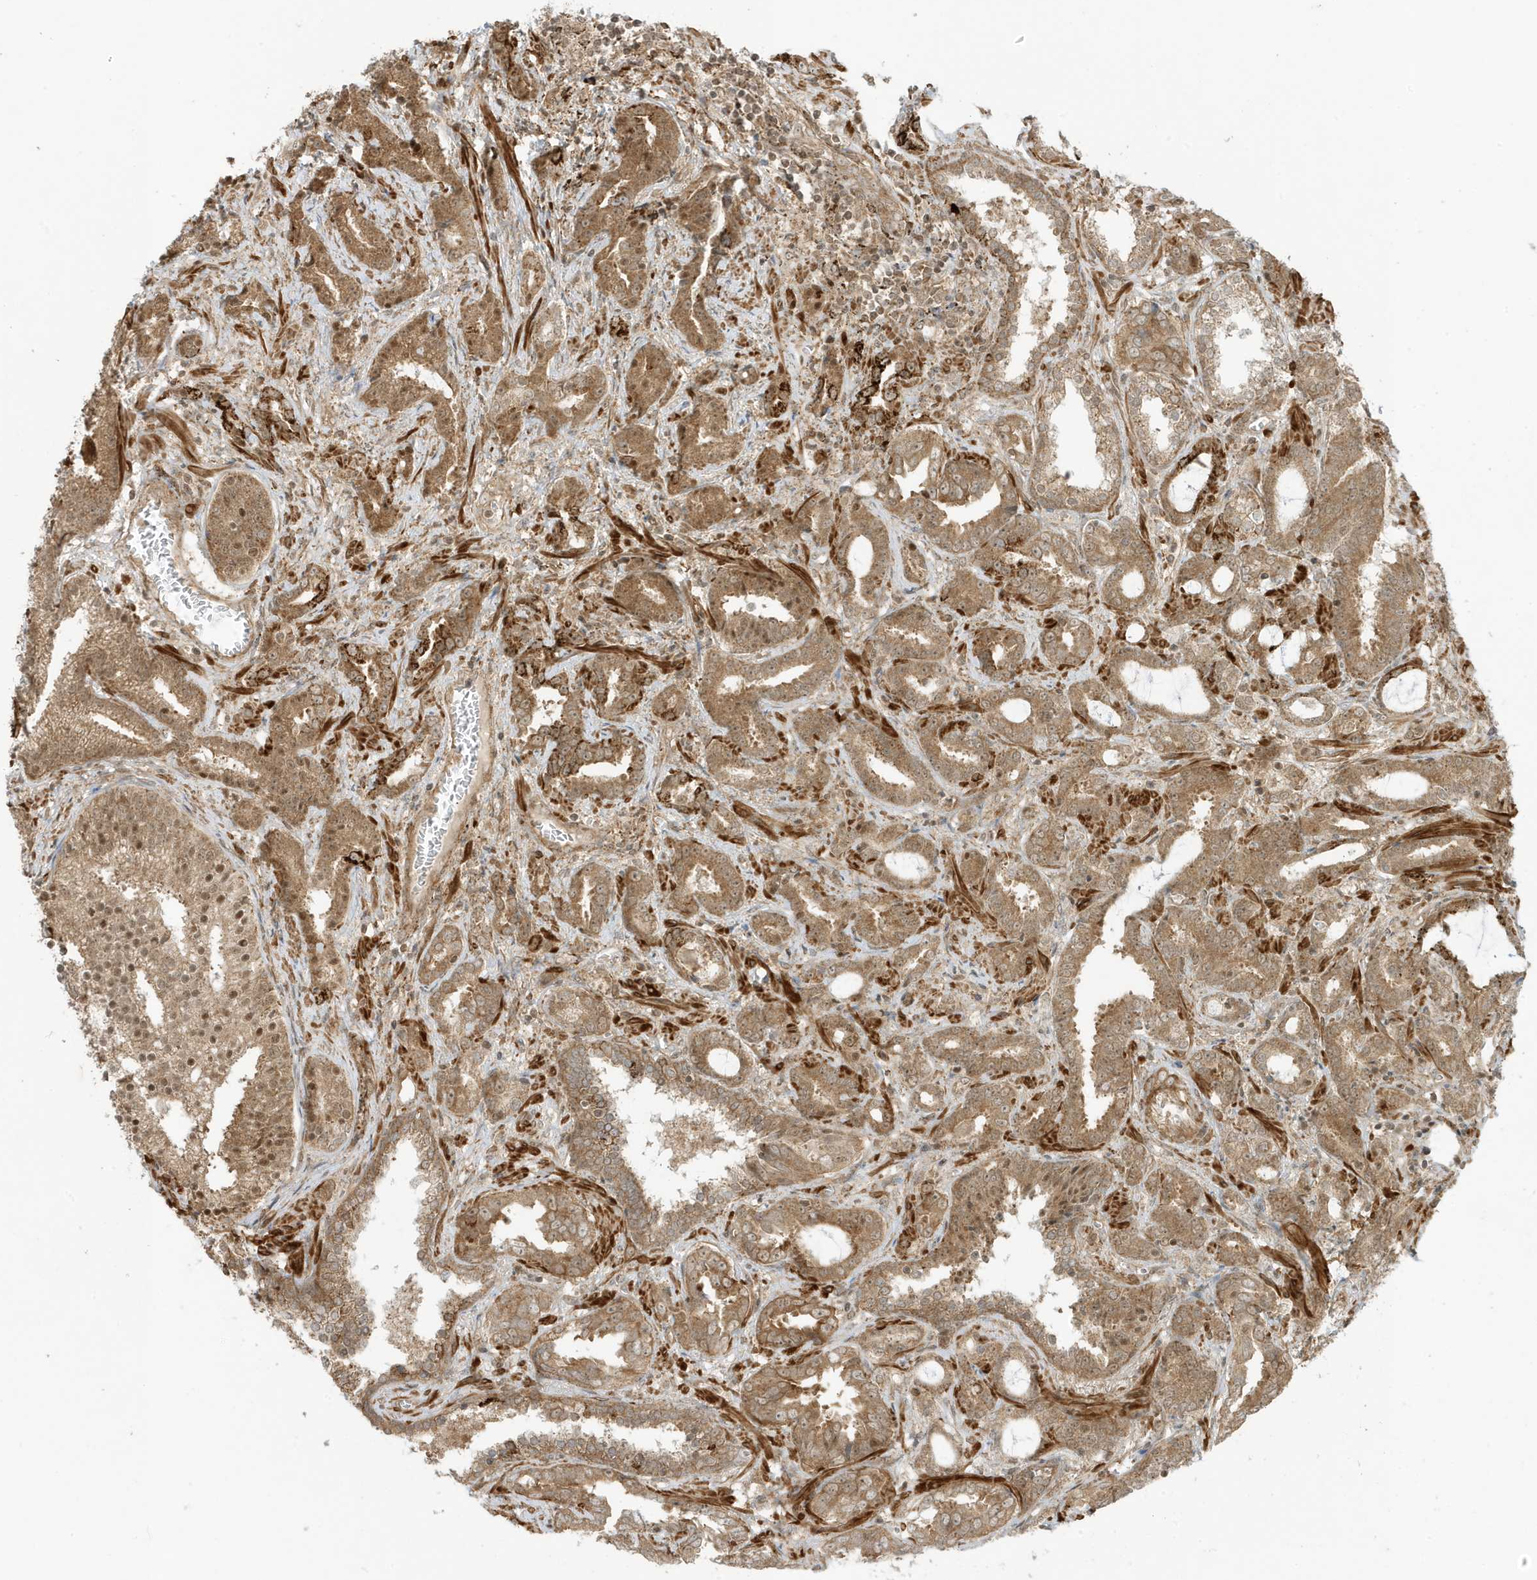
{"staining": {"intensity": "moderate", "quantity": ">75%", "location": "cytoplasmic/membranous,nuclear"}, "tissue": "prostate cancer", "cell_type": "Tumor cells", "image_type": "cancer", "snomed": [{"axis": "morphology", "description": "Adenocarcinoma, High grade"}, {"axis": "topography", "description": "Prostate and seminal vesicle, NOS"}], "caption": "High-grade adenocarcinoma (prostate) stained for a protein reveals moderate cytoplasmic/membranous and nuclear positivity in tumor cells.", "gene": "DHX36", "patient": {"sex": "male", "age": 67}}